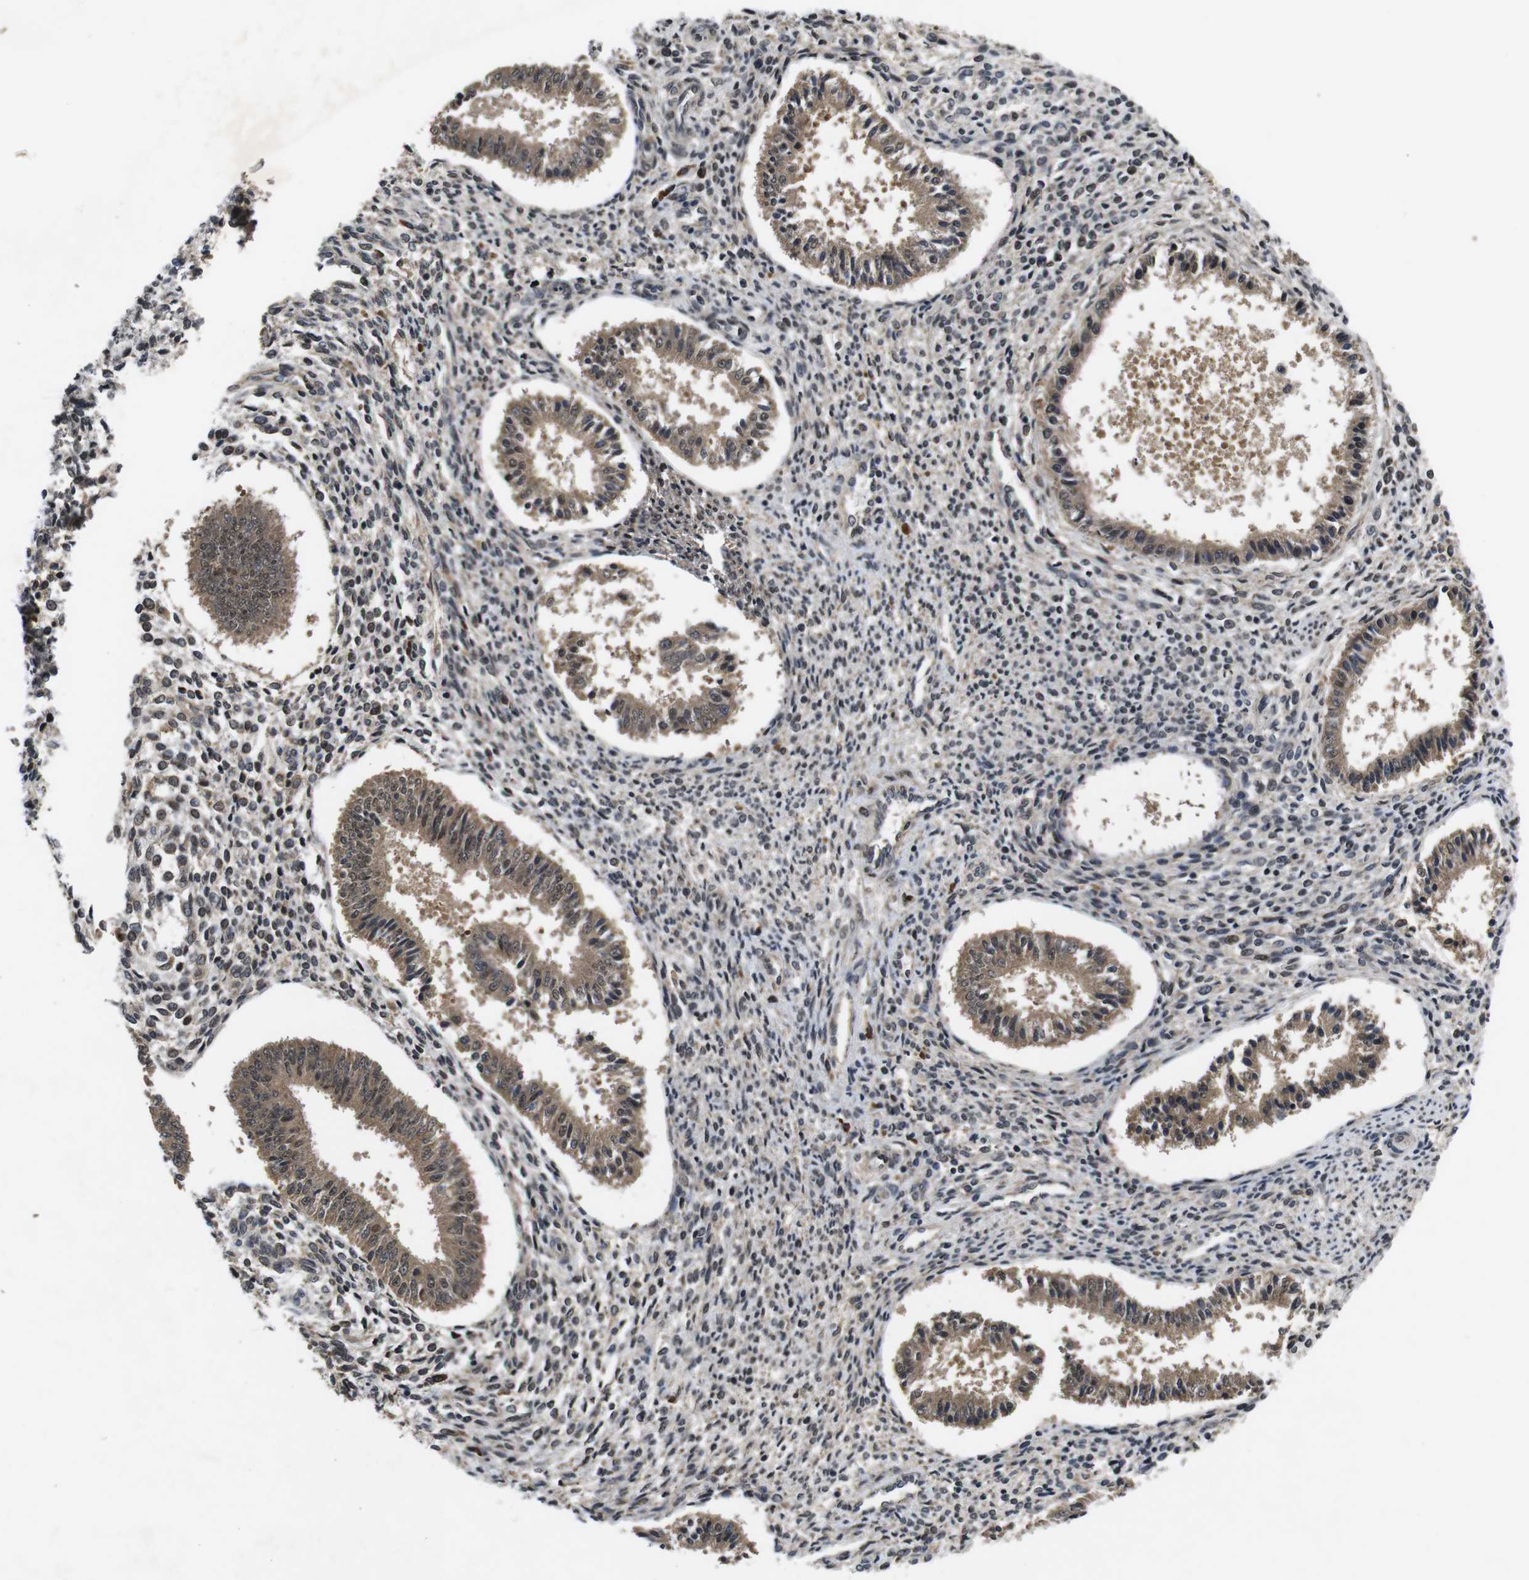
{"staining": {"intensity": "weak", "quantity": "25%-75%", "location": "cytoplasmic/membranous"}, "tissue": "endometrium", "cell_type": "Cells in endometrial stroma", "image_type": "normal", "snomed": [{"axis": "morphology", "description": "Normal tissue, NOS"}, {"axis": "topography", "description": "Endometrium"}], "caption": "Immunohistochemistry (IHC) image of unremarkable endometrium stained for a protein (brown), which shows low levels of weak cytoplasmic/membranous expression in approximately 25%-75% of cells in endometrial stroma.", "gene": "ZBTB46", "patient": {"sex": "female", "age": 35}}